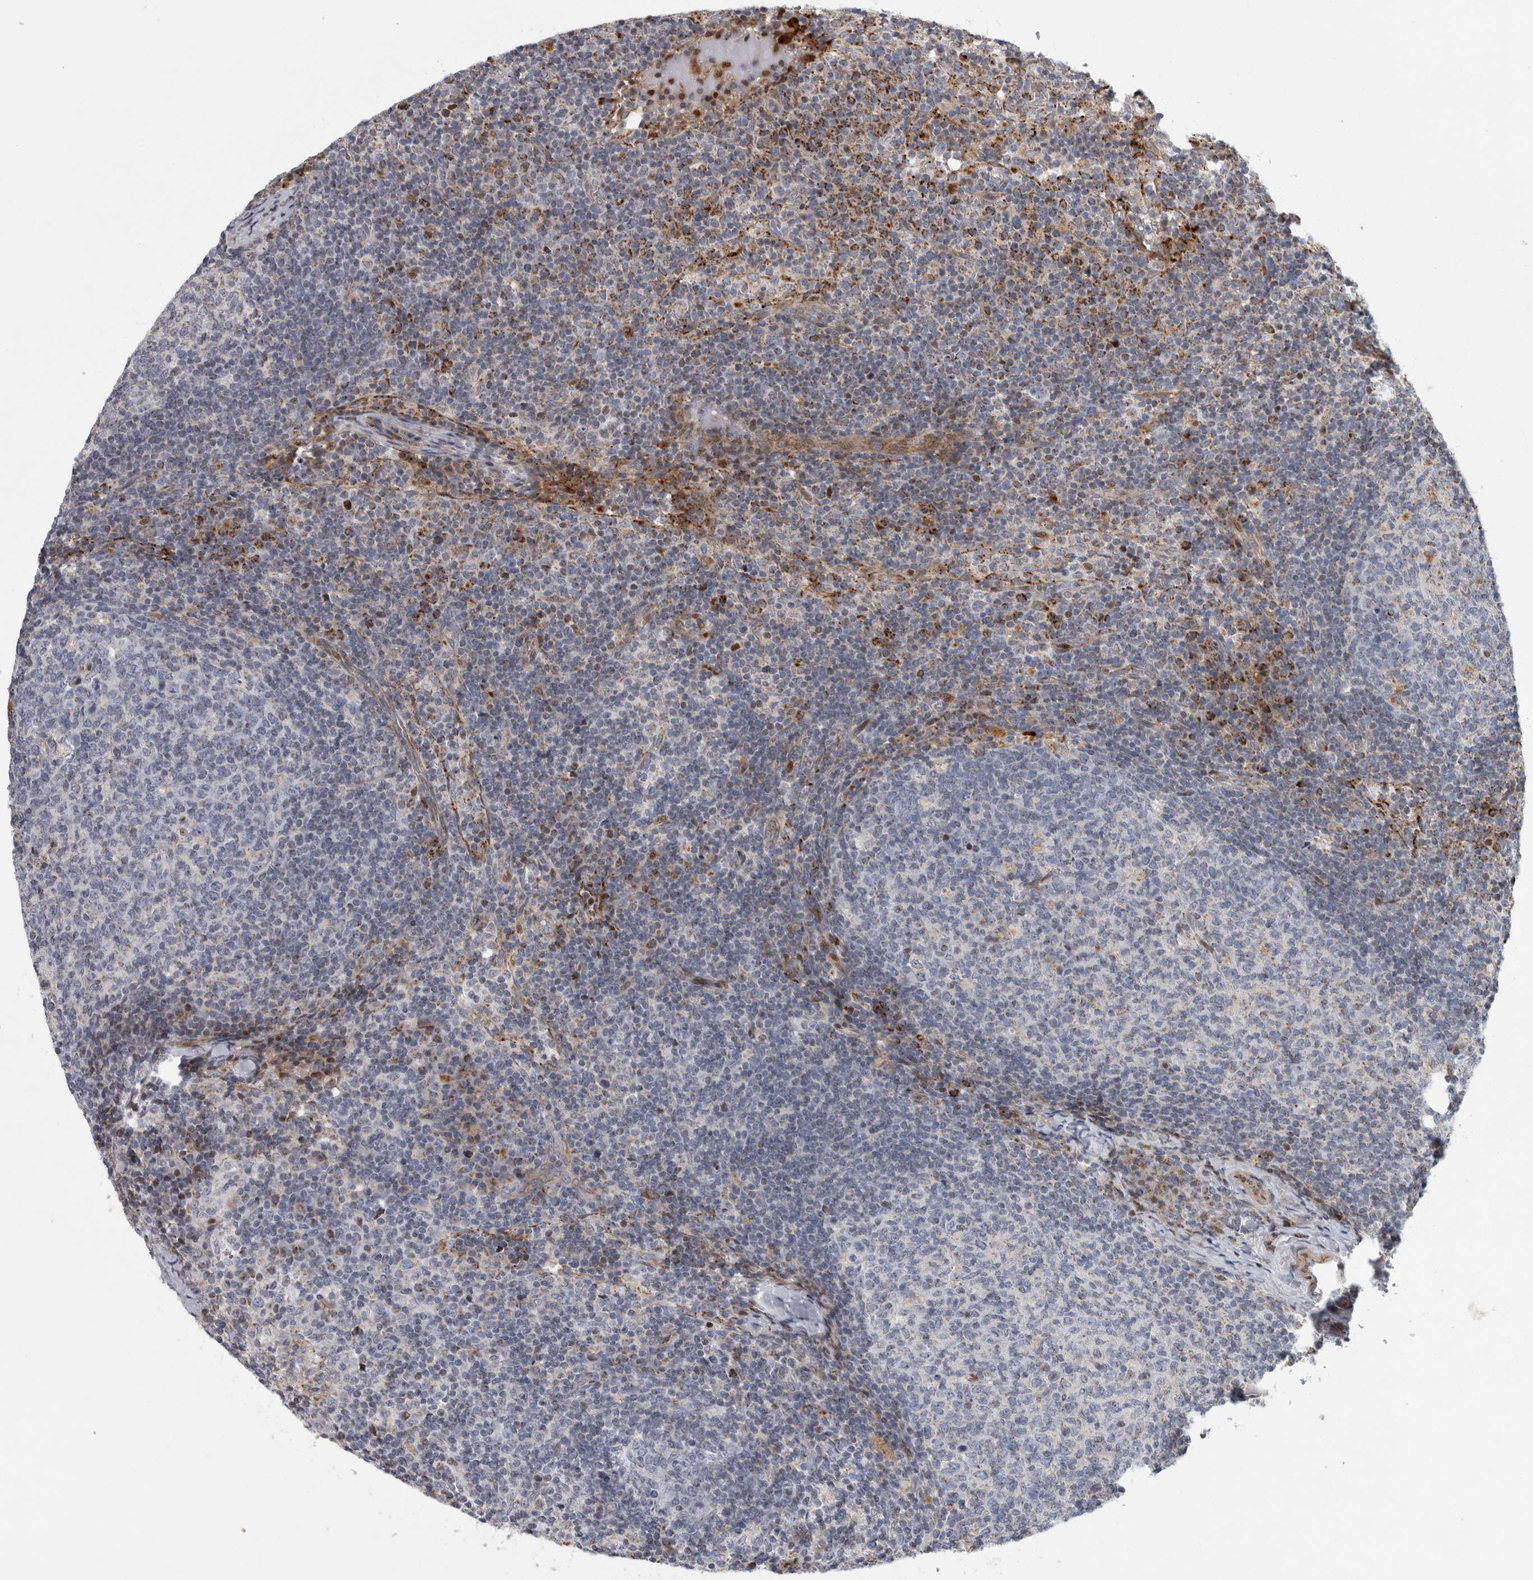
{"staining": {"intensity": "negative", "quantity": "none", "location": "none"}, "tissue": "lymph node", "cell_type": "Germinal center cells", "image_type": "normal", "snomed": [{"axis": "morphology", "description": "Normal tissue, NOS"}, {"axis": "morphology", "description": "Inflammation, NOS"}, {"axis": "topography", "description": "Lymph node"}], "caption": "Immunohistochemical staining of normal human lymph node exhibits no significant expression in germinal center cells. (DAB (3,3'-diaminobenzidine) immunohistochemistry visualized using brightfield microscopy, high magnification).", "gene": "RBM48", "patient": {"sex": "male", "age": 55}}